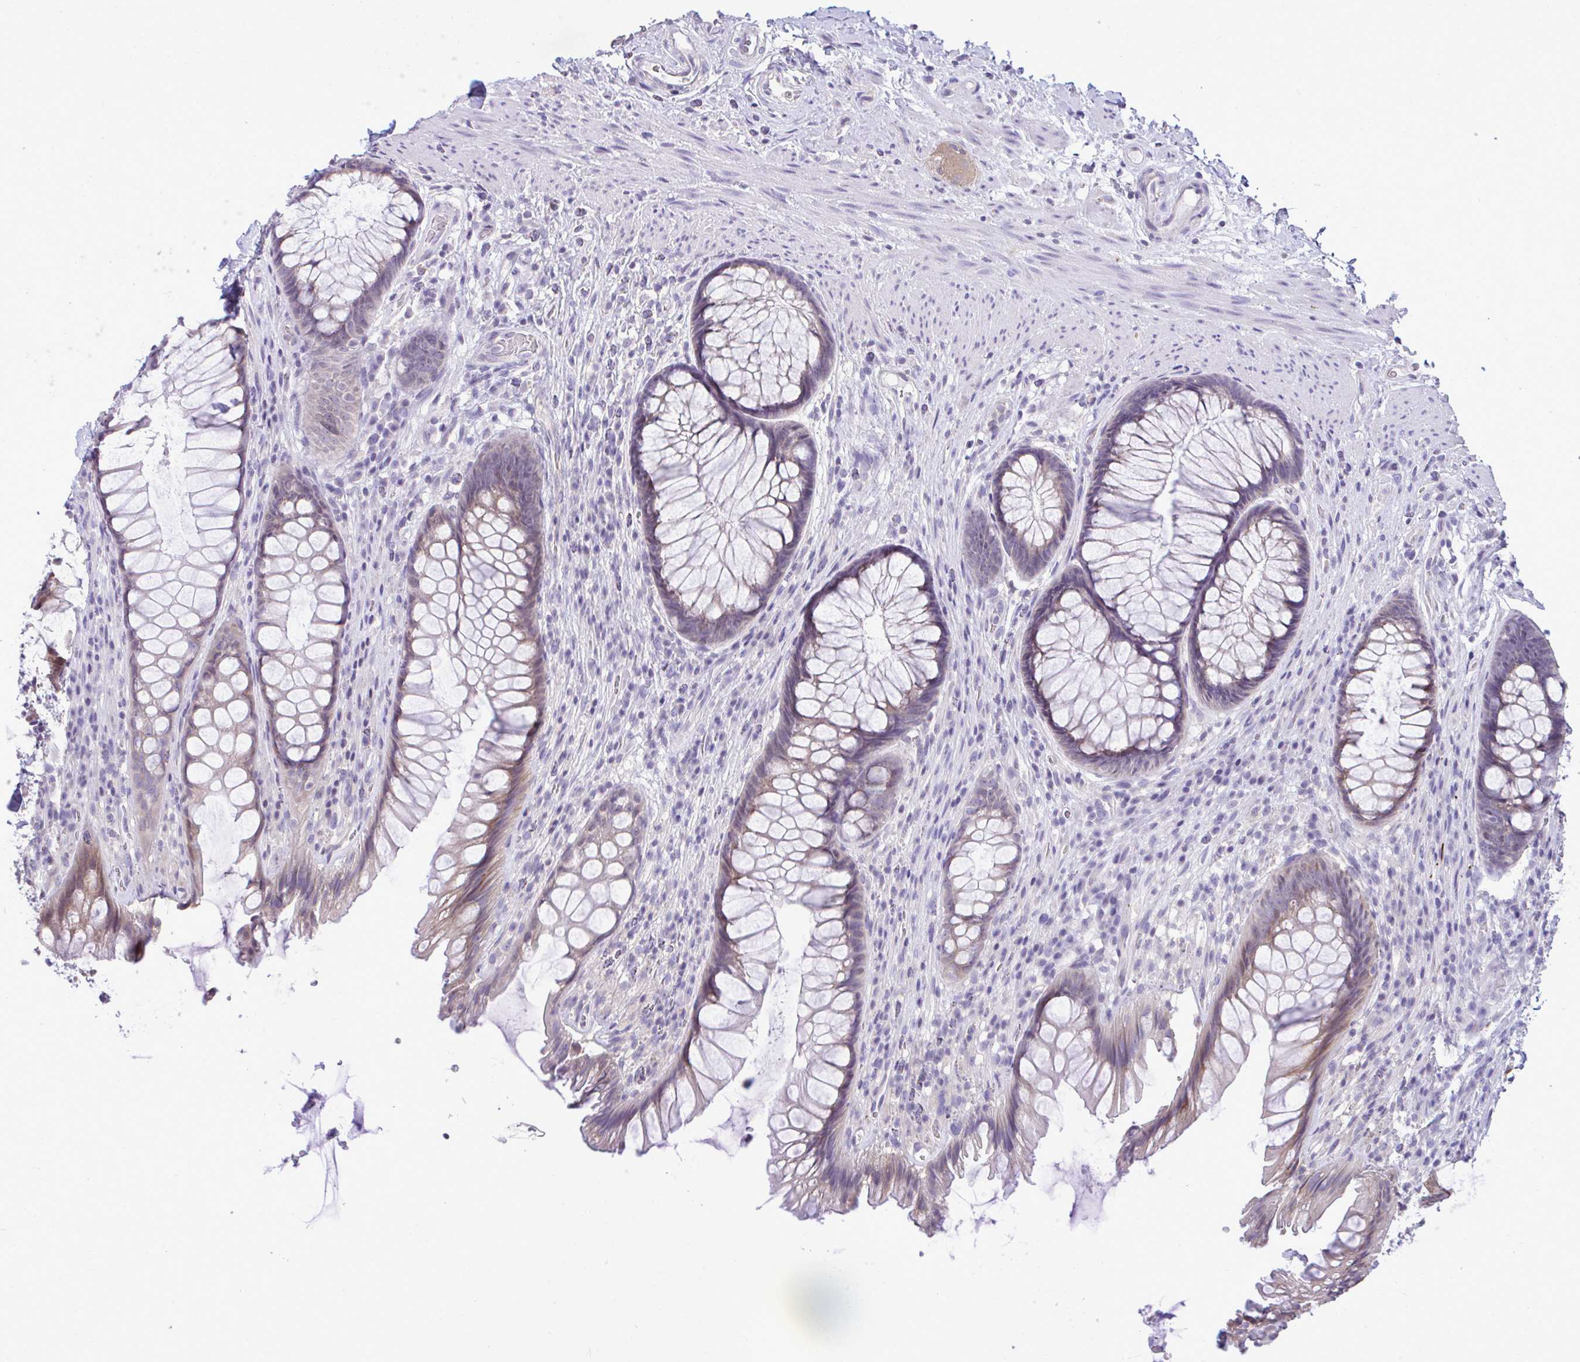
{"staining": {"intensity": "moderate", "quantity": "25%-75%", "location": "cytoplasmic/membranous"}, "tissue": "rectum", "cell_type": "Glandular cells", "image_type": "normal", "snomed": [{"axis": "morphology", "description": "Normal tissue, NOS"}, {"axis": "topography", "description": "Rectum"}], "caption": "Immunohistochemical staining of unremarkable human rectum displays 25%-75% levels of moderate cytoplasmic/membranous protein staining in about 25%-75% of glandular cells. (IHC, brightfield microscopy, high magnification).", "gene": "PIGK", "patient": {"sex": "male", "age": 53}}